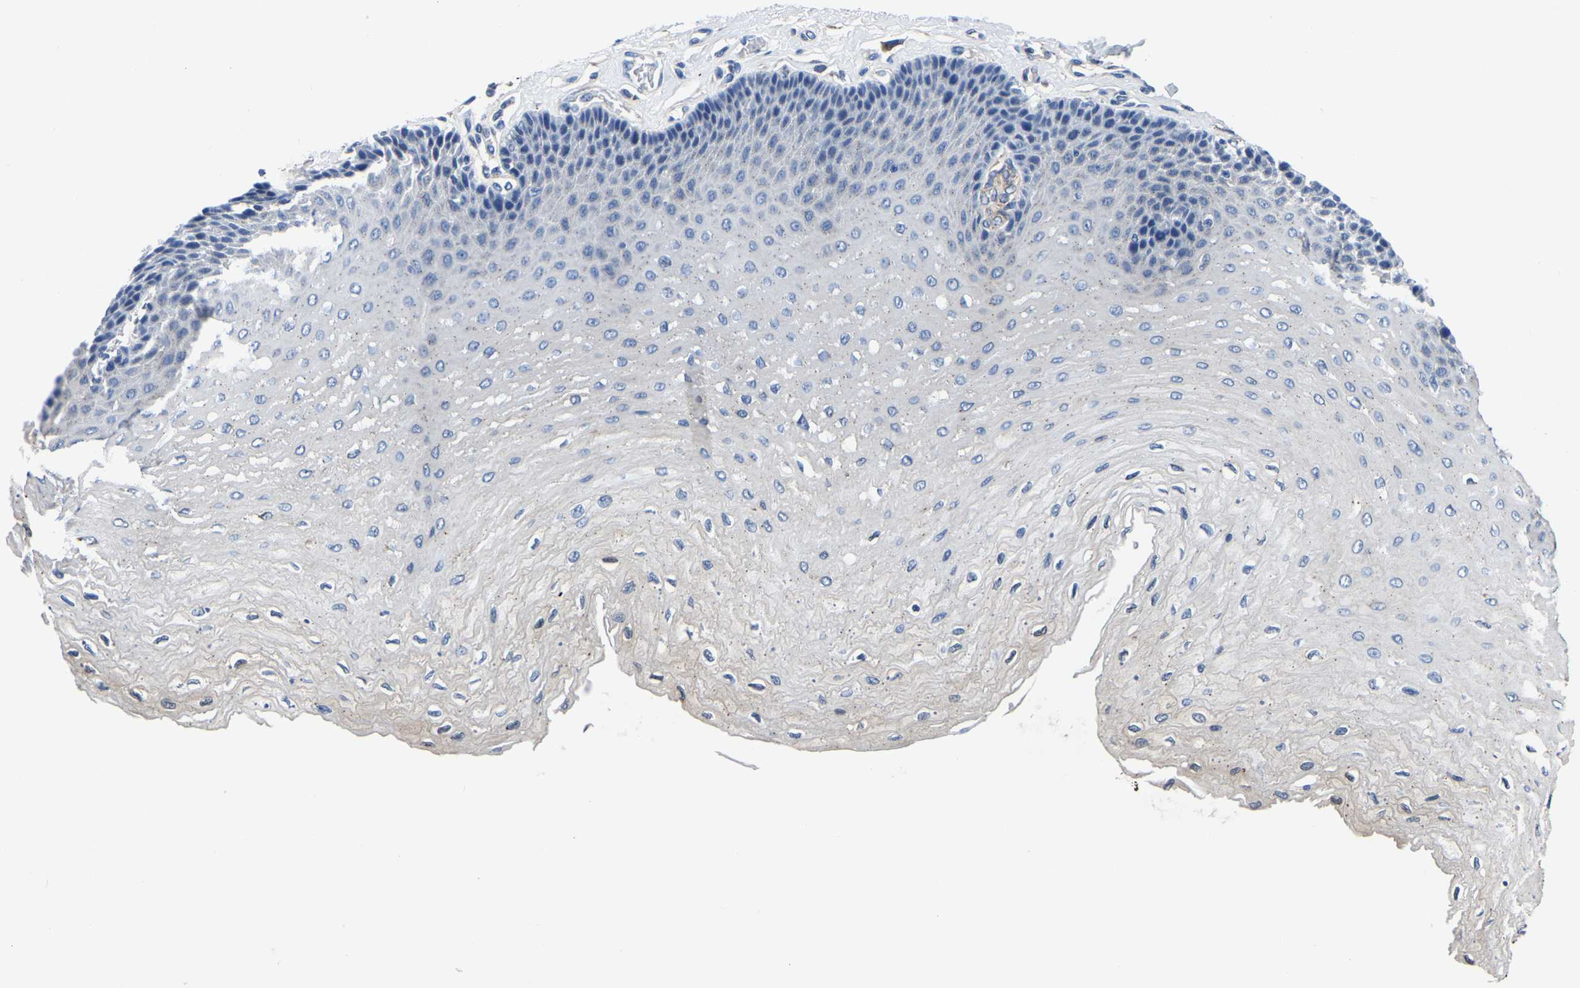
{"staining": {"intensity": "negative", "quantity": "none", "location": "none"}, "tissue": "esophagus", "cell_type": "Squamous epithelial cells", "image_type": "normal", "snomed": [{"axis": "morphology", "description": "Normal tissue, NOS"}, {"axis": "topography", "description": "Esophagus"}], "caption": "A histopathology image of esophagus stained for a protein reveals no brown staining in squamous epithelial cells. (DAB (3,3'-diaminobenzidine) IHC with hematoxylin counter stain).", "gene": "TFG", "patient": {"sex": "female", "age": 72}}